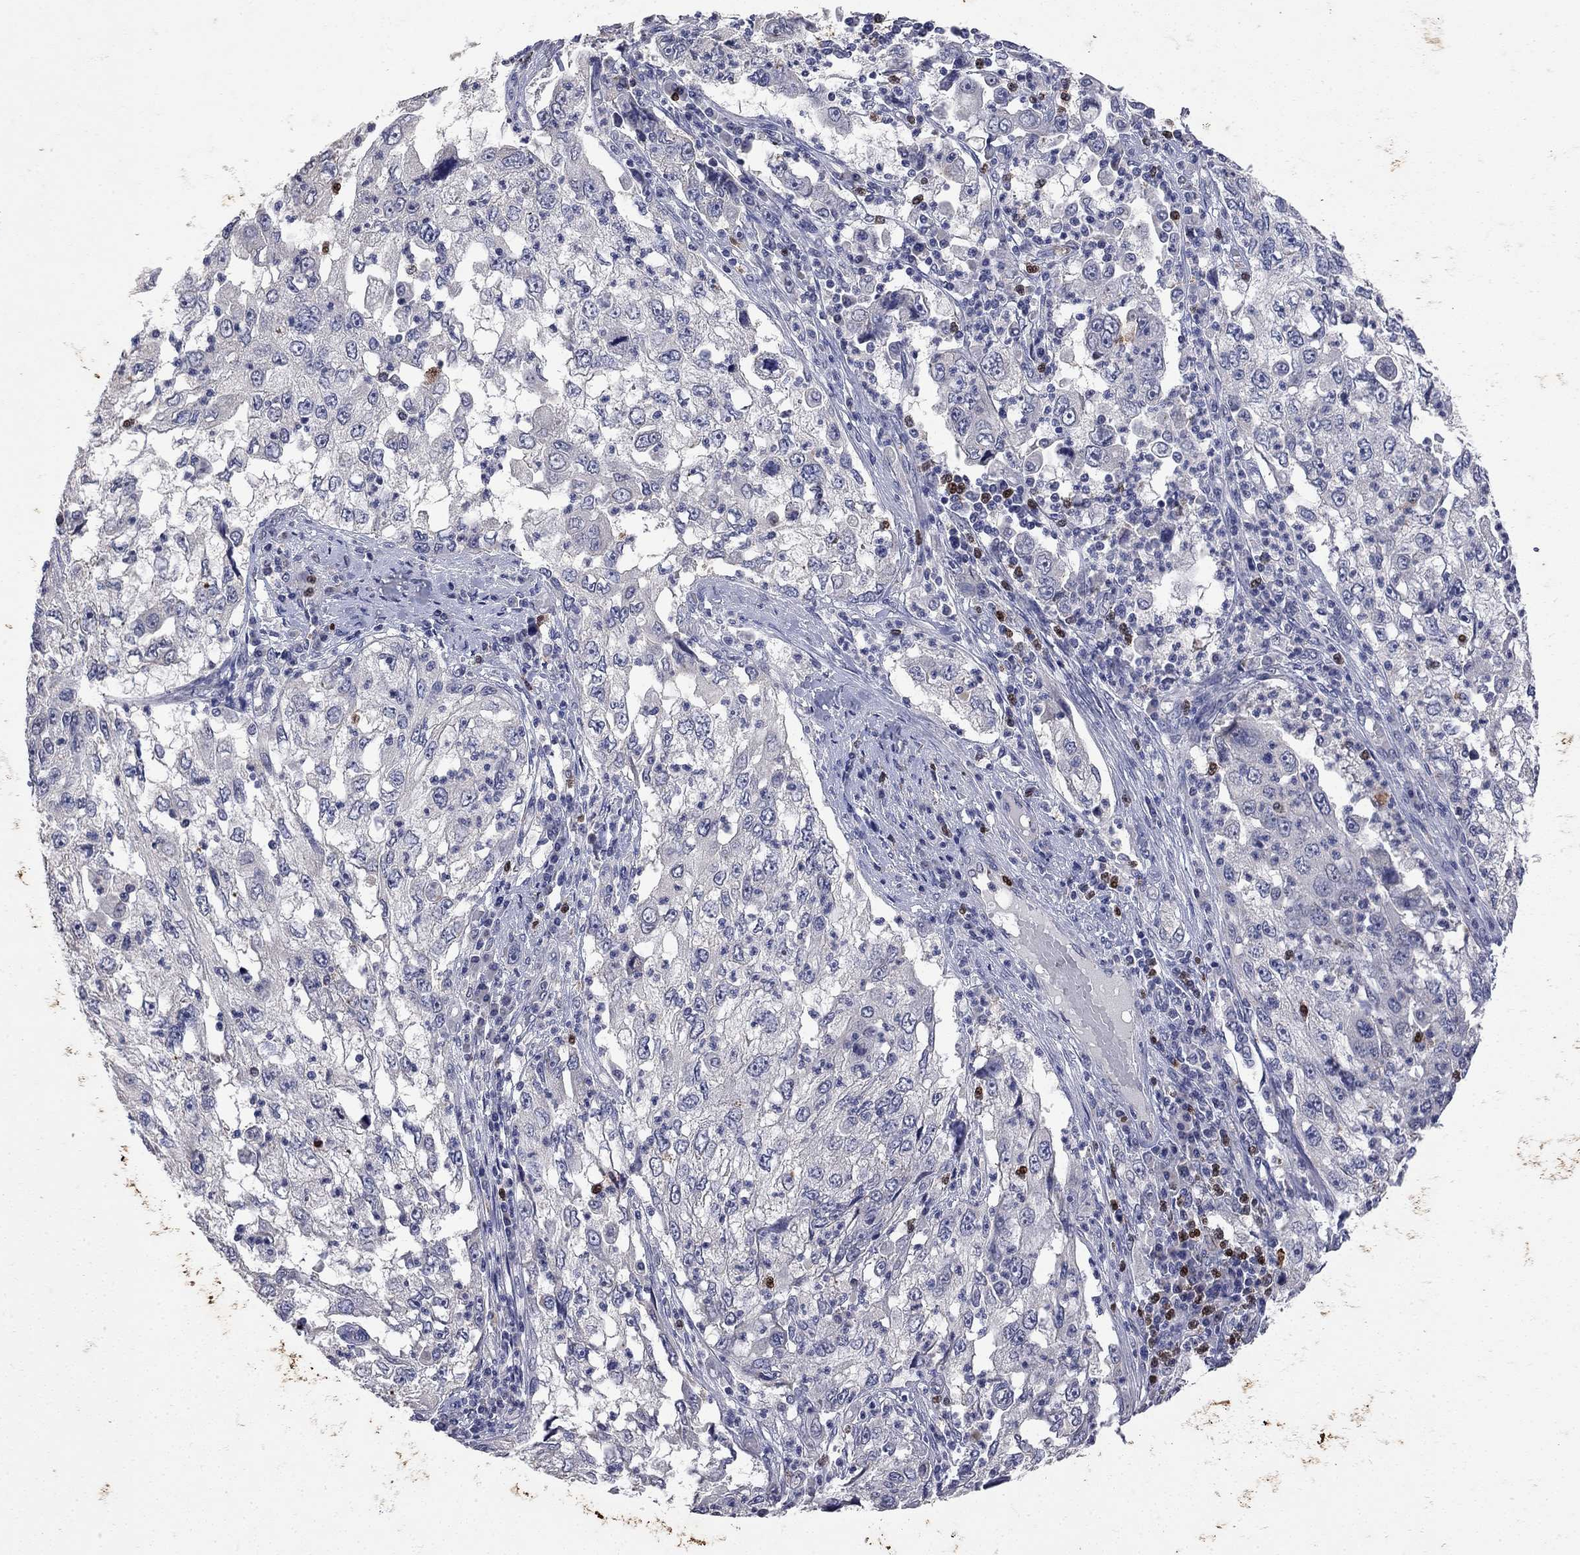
{"staining": {"intensity": "negative", "quantity": "none", "location": "none"}, "tissue": "cervical cancer", "cell_type": "Tumor cells", "image_type": "cancer", "snomed": [{"axis": "morphology", "description": "Squamous cell carcinoma, NOS"}, {"axis": "topography", "description": "Cervix"}], "caption": "DAB immunohistochemical staining of human cervical cancer (squamous cell carcinoma) exhibits no significant staining in tumor cells. (DAB (3,3'-diaminobenzidine) IHC, high magnification).", "gene": "NOS2", "patient": {"sex": "female", "age": 36}}